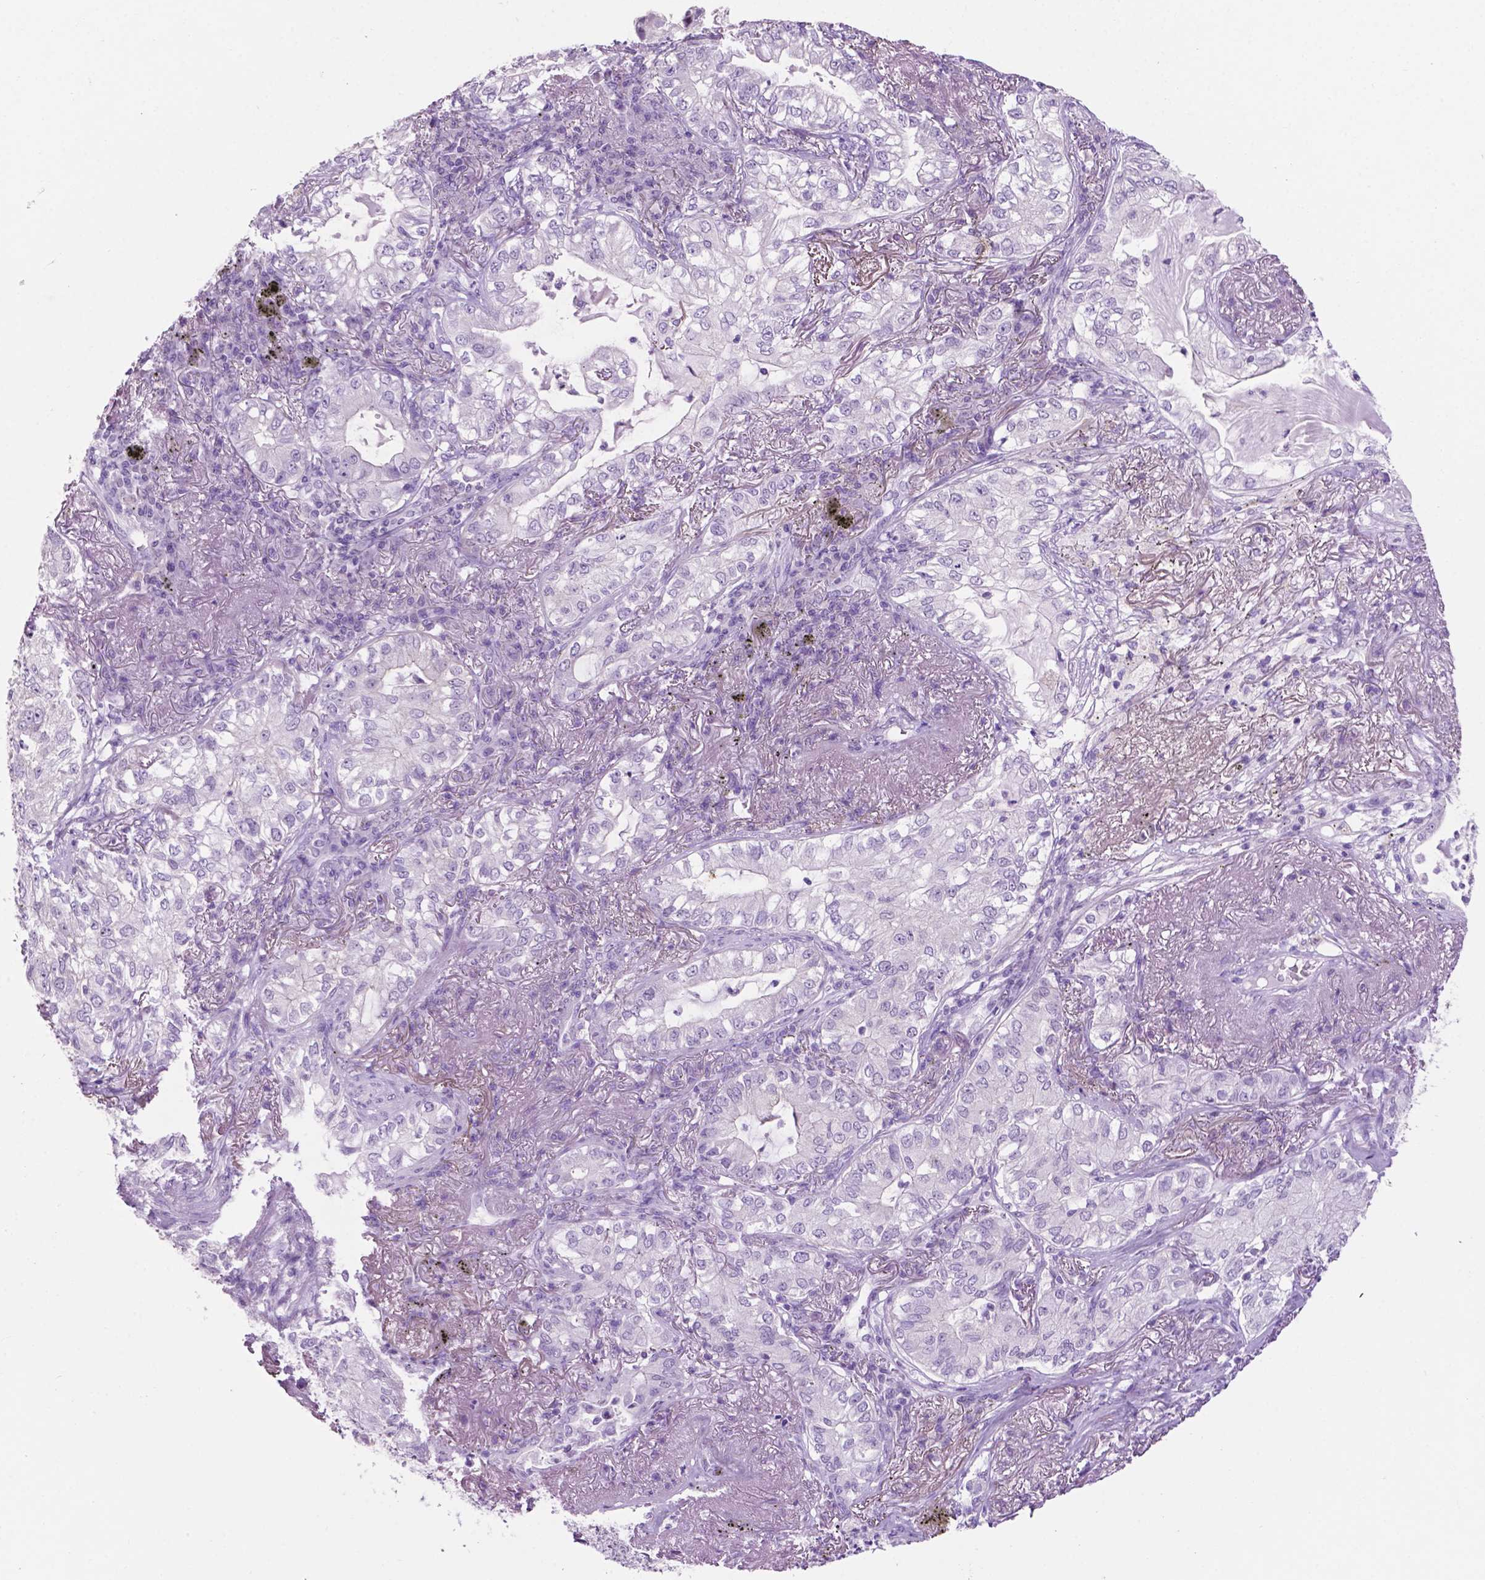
{"staining": {"intensity": "negative", "quantity": "none", "location": "none"}, "tissue": "lung cancer", "cell_type": "Tumor cells", "image_type": "cancer", "snomed": [{"axis": "morphology", "description": "Adenocarcinoma, NOS"}, {"axis": "topography", "description": "Lung"}], "caption": "There is no significant positivity in tumor cells of lung cancer. Brightfield microscopy of IHC stained with DAB (brown) and hematoxylin (blue), captured at high magnification.", "gene": "PHGR1", "patient": {"sex": "female", "age": 73}}